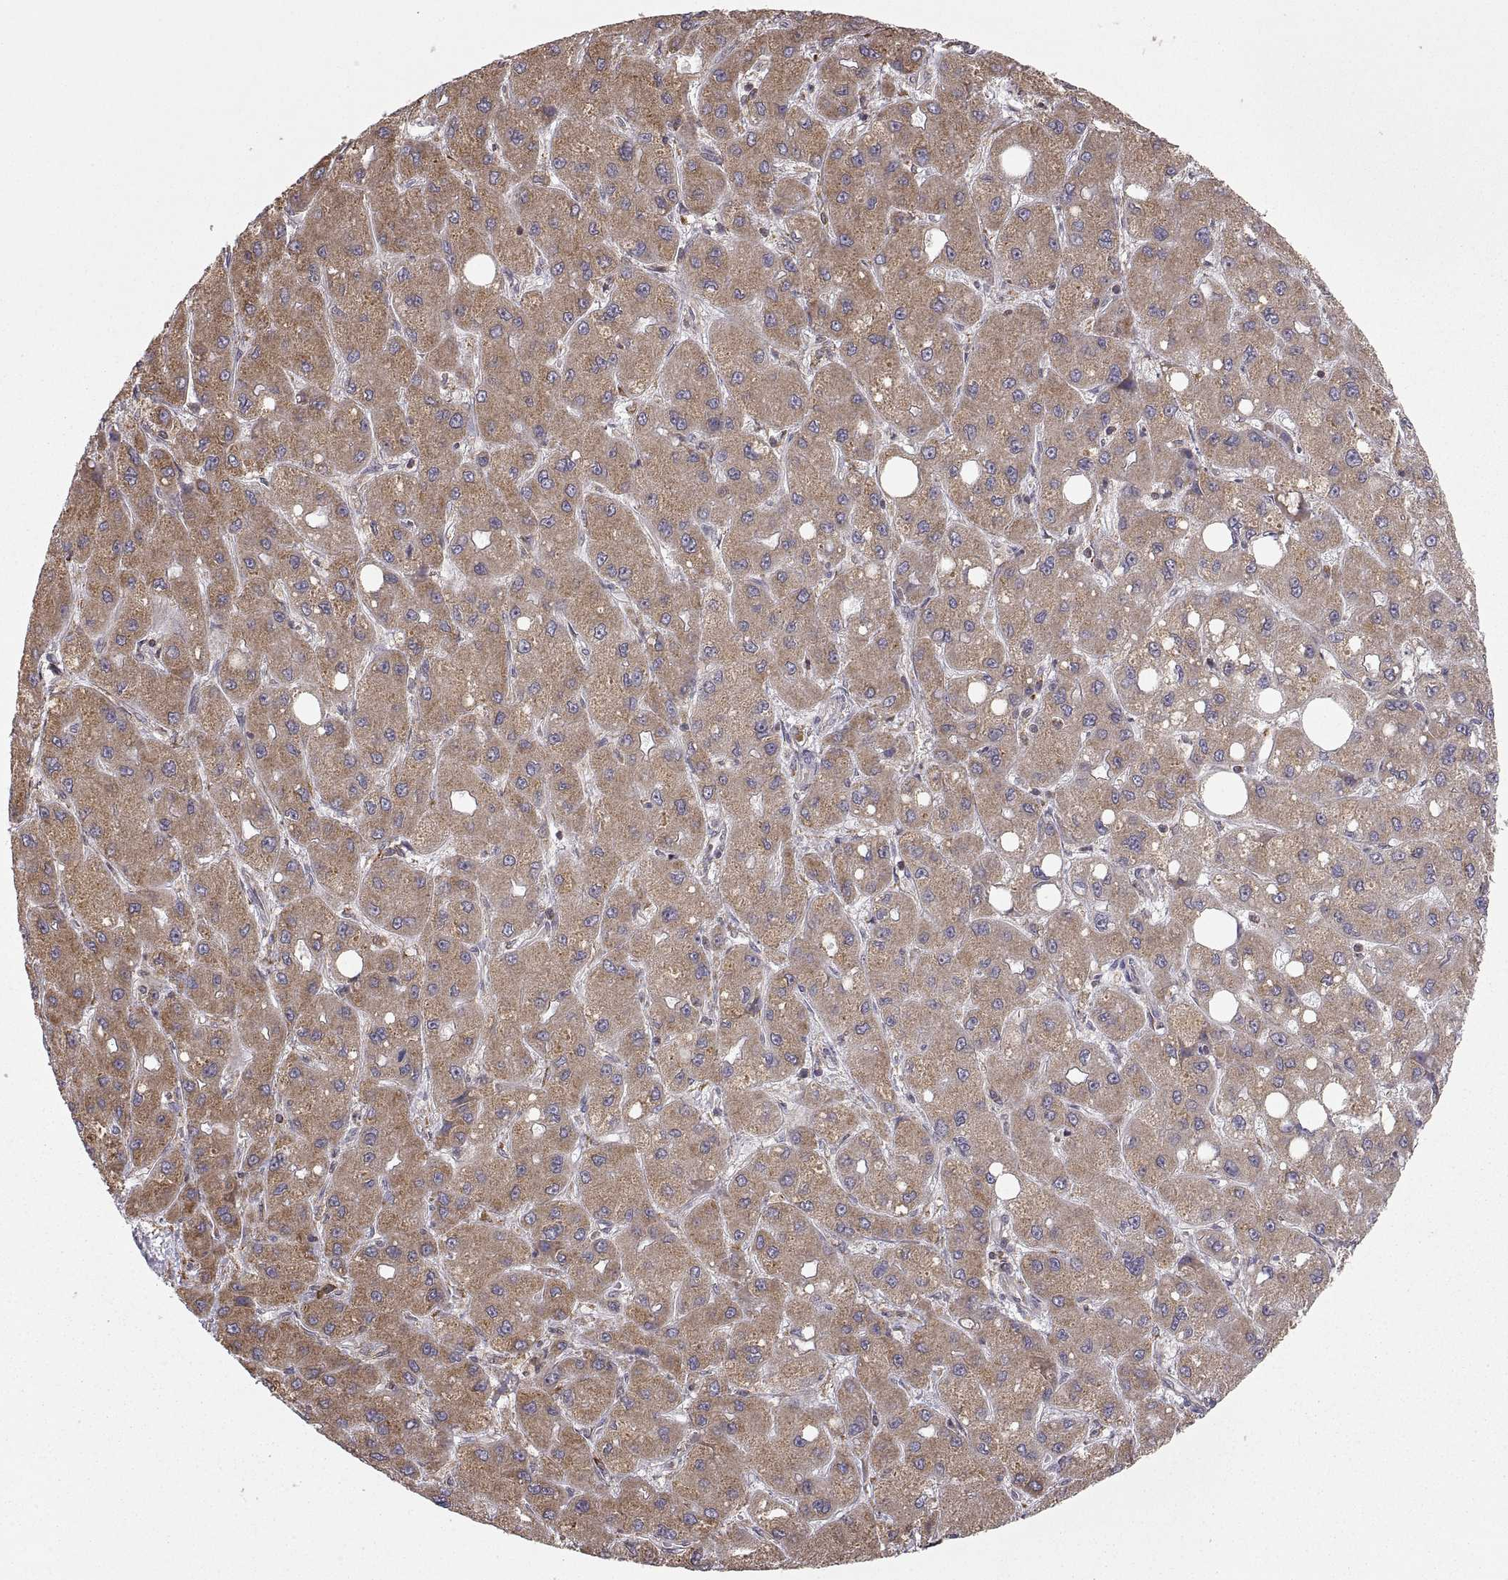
{"staining": {"intensity": "moderate", "quantity": ">75%", "location": "cytoplasmic/membranous"}, "tissue": "liver cancer", "cell_type": "Tumor cells", "image_type": "cancer", "snomed": [{"axis": "morphology", "description": "Carcinoma, Hepatocellular, NOS"}, {"axis": "topography", "description": "Liver"}], "caption": "Immunohistochemistry (IHC) histopathology image of liver hepatocellular carcinoma stained for a protein (brown), which reveals medium levels of moderate cytoplasmic/membranous expression in about >75% of tumor cells.", "gene": "PDIA3", "patient": {"sex": "male", "age": 73}}